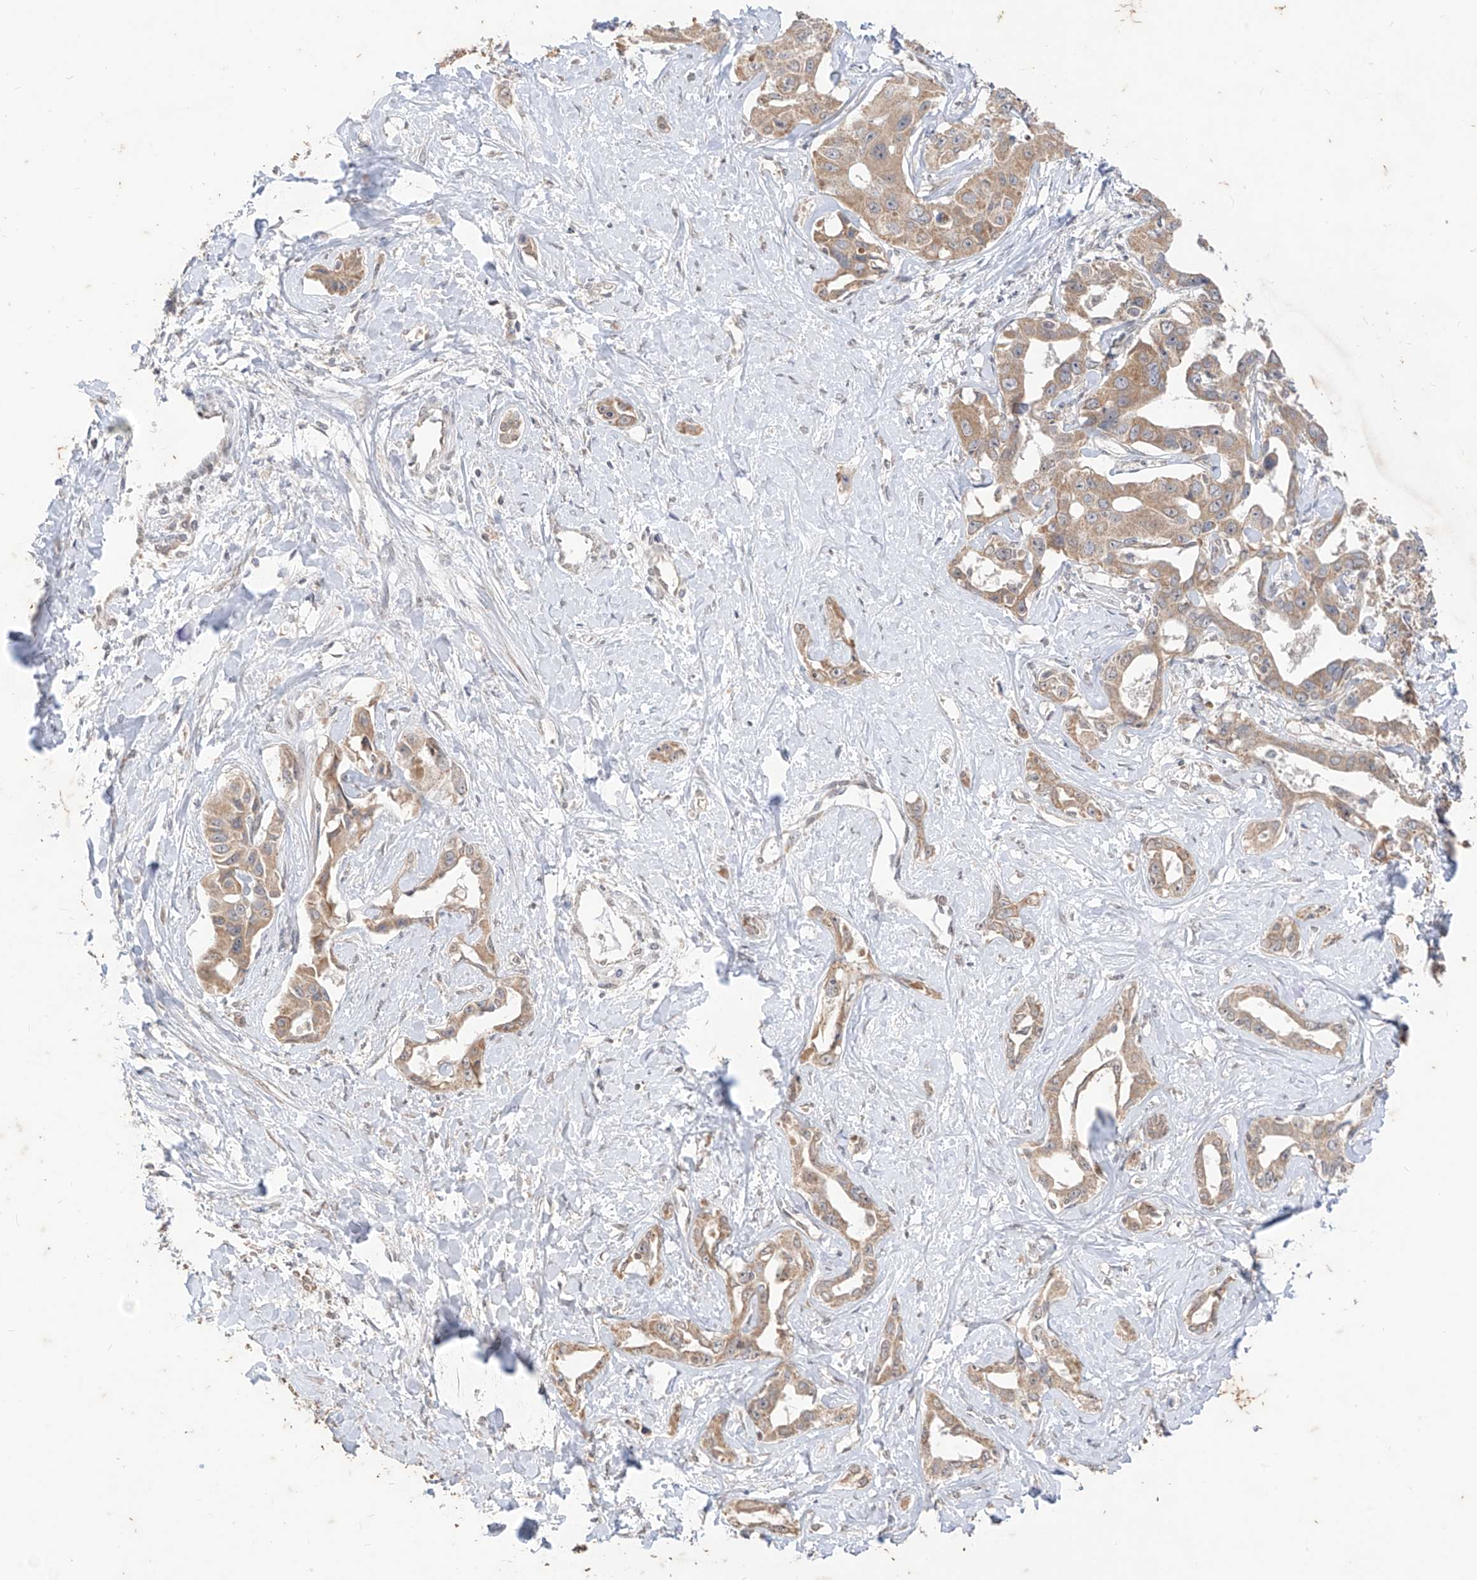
{"staining": {"intensity": "moderate", "quantity": ">75%", "location": "cytoplasmic/membranous"}, "tissue": "liver cancer", "cell_type": "Tumor cells", "image_type": "cancer", "snomed": [{"axis": "morphology", "description": "Cholangiocarcinoma"}, {"axis": "topography", "description": "Liver"}], "caption": "The photomicrograph demonstrates staining of liver cancer (cholangiocarcinoma), revealing moderate cytoplasmic/membranous protein staining (brown color) within tumor cells. (IHC, brightfield microscopy, high magnification).", "gene": "MTUS2", "patient": {"sex": "male", "age": 59}}